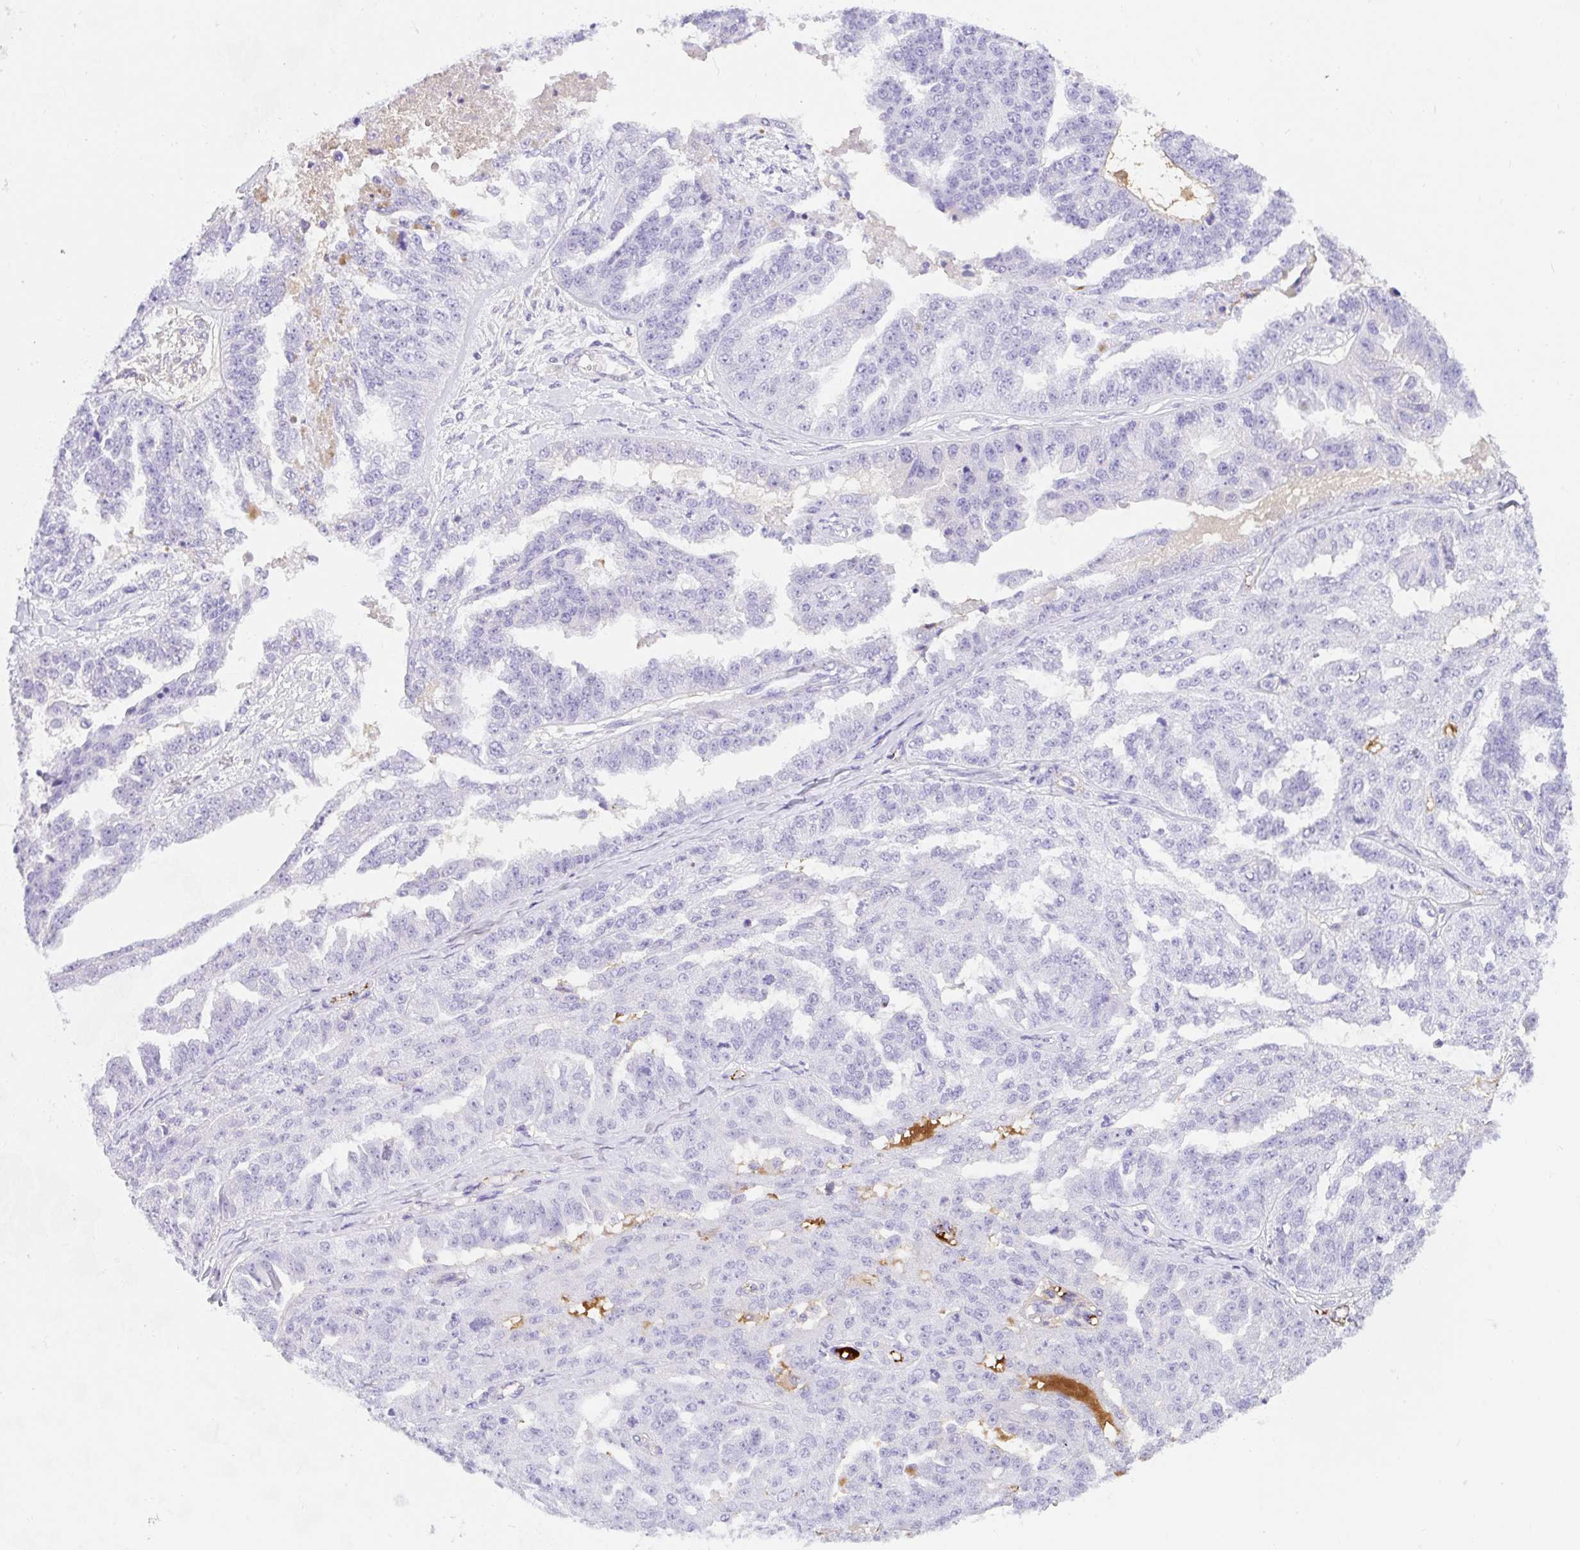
{"staining": {"intensity": "negative", "quantity": "none", "location": "none"}, "tissue": "ovarian cancer", "cell_type": "Tumor cells", "image_type": "cancer", "snomed": [{"axis": "morphology", "description": "Cystadenocarcinoma, serous, NOS"}, {"axis": "topography", "description": "Ovary"}], "caption": "Immunohistochemistry (IHC) histopathology image of neoplastic tissue: human ovarian serous cystadenocarcinoma stained with DAB (3,3'-diaminobenzidine) displays no significant protein expression in tumor cells. The staining is performed using DAB brown chromogen with nuclei counter-stained in using hematoxylin.", "gene": "APOC4-APOC2", "patient": {"sex": "female", "age": 58}}